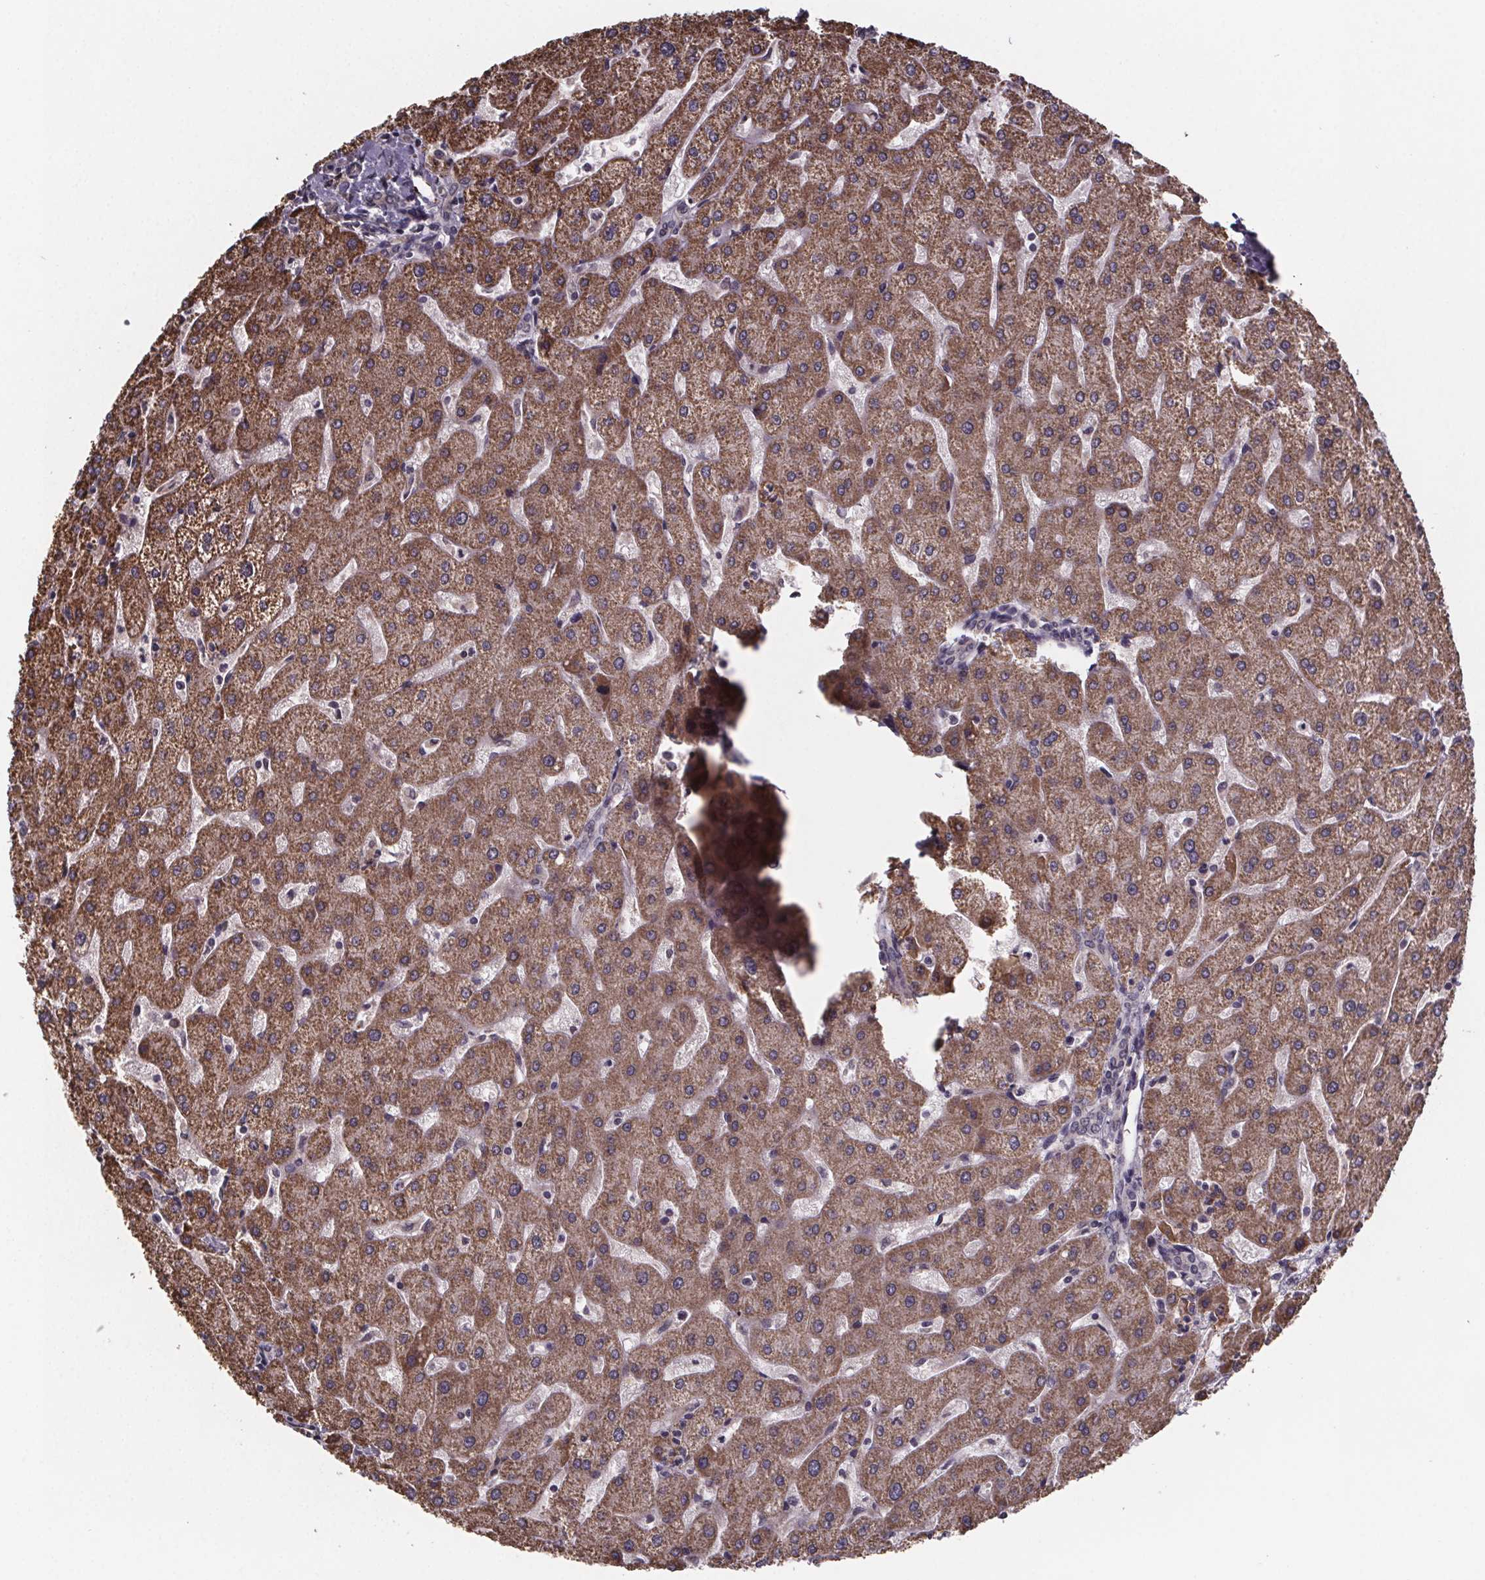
{"staining": {"intensity": "negative", "quantity": "none", "location": "none"}, "tissue": "liver", "cell_type": "Cholangiocytes", "image_type": "normal", "snomed": [{"axis": "morphology", "description": "Normal tissue, NOS"}, {"axis": "topography", "description": "Liver"}], "caption": "This is an IHC photomicrograph of benign human liver. There is no expression in cholangiocytes.", "gene": "SAT1", "patient": {"sex": "male", "age": 67}}